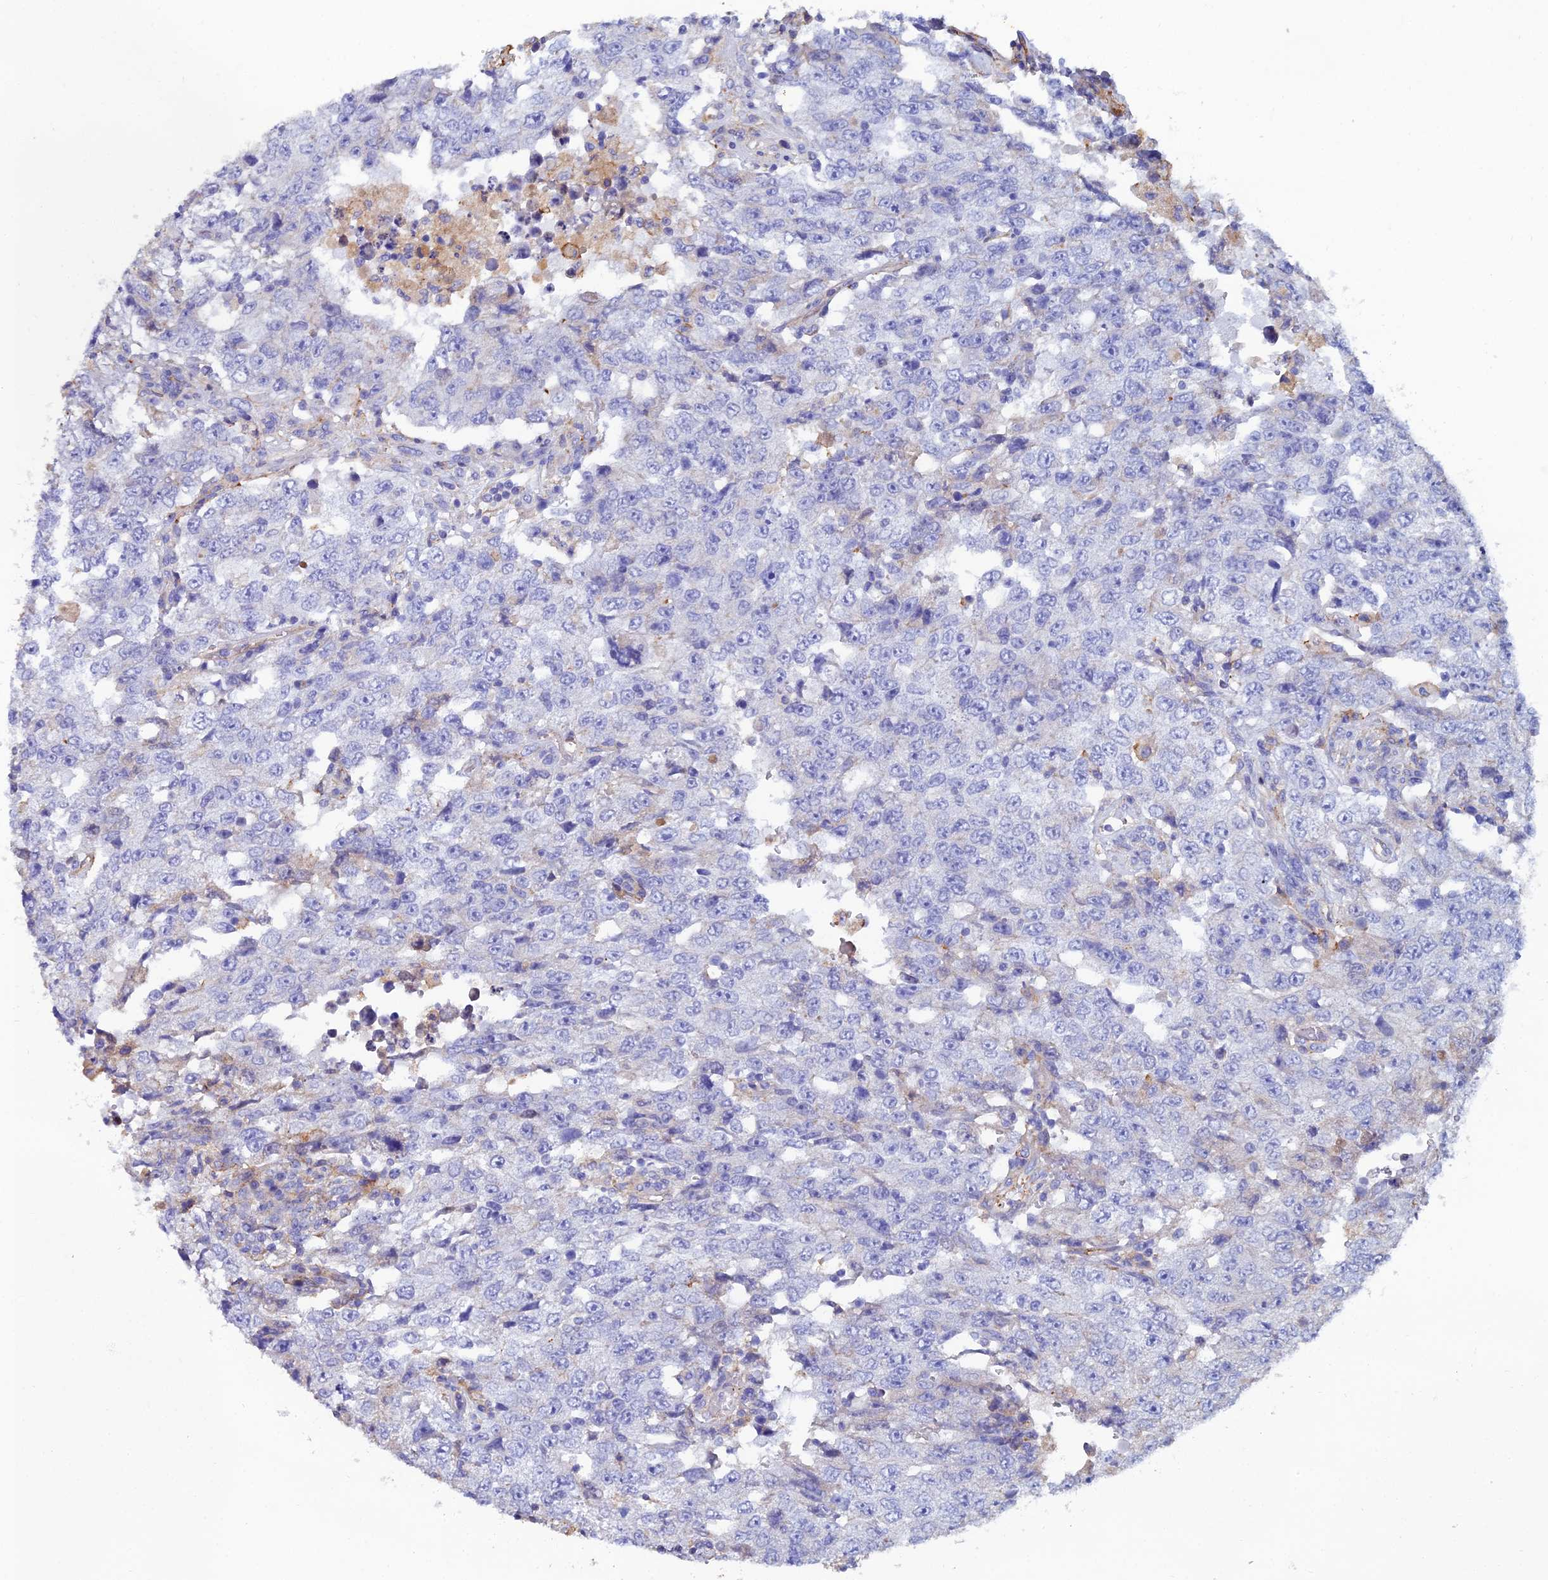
{"staining": {"intensity": "negative", "quantity": "none", "location": "none"}, "tissue": "testis cancer", "cell_type": "Tumor cells", "image_type": "cancer", "snomed": [{"axis": "morphology", "description": "Carcinoma, Embryonal, NOS"}, {"axis": "topography", "description": "Testis"}], "caption": "This is a micrograph of IHC staining of testis cancer (embryonal carcinoma), which shows no positivity in tumor cells.", "gene": "C6", "patient": {"sex": "male", "age": 26}}